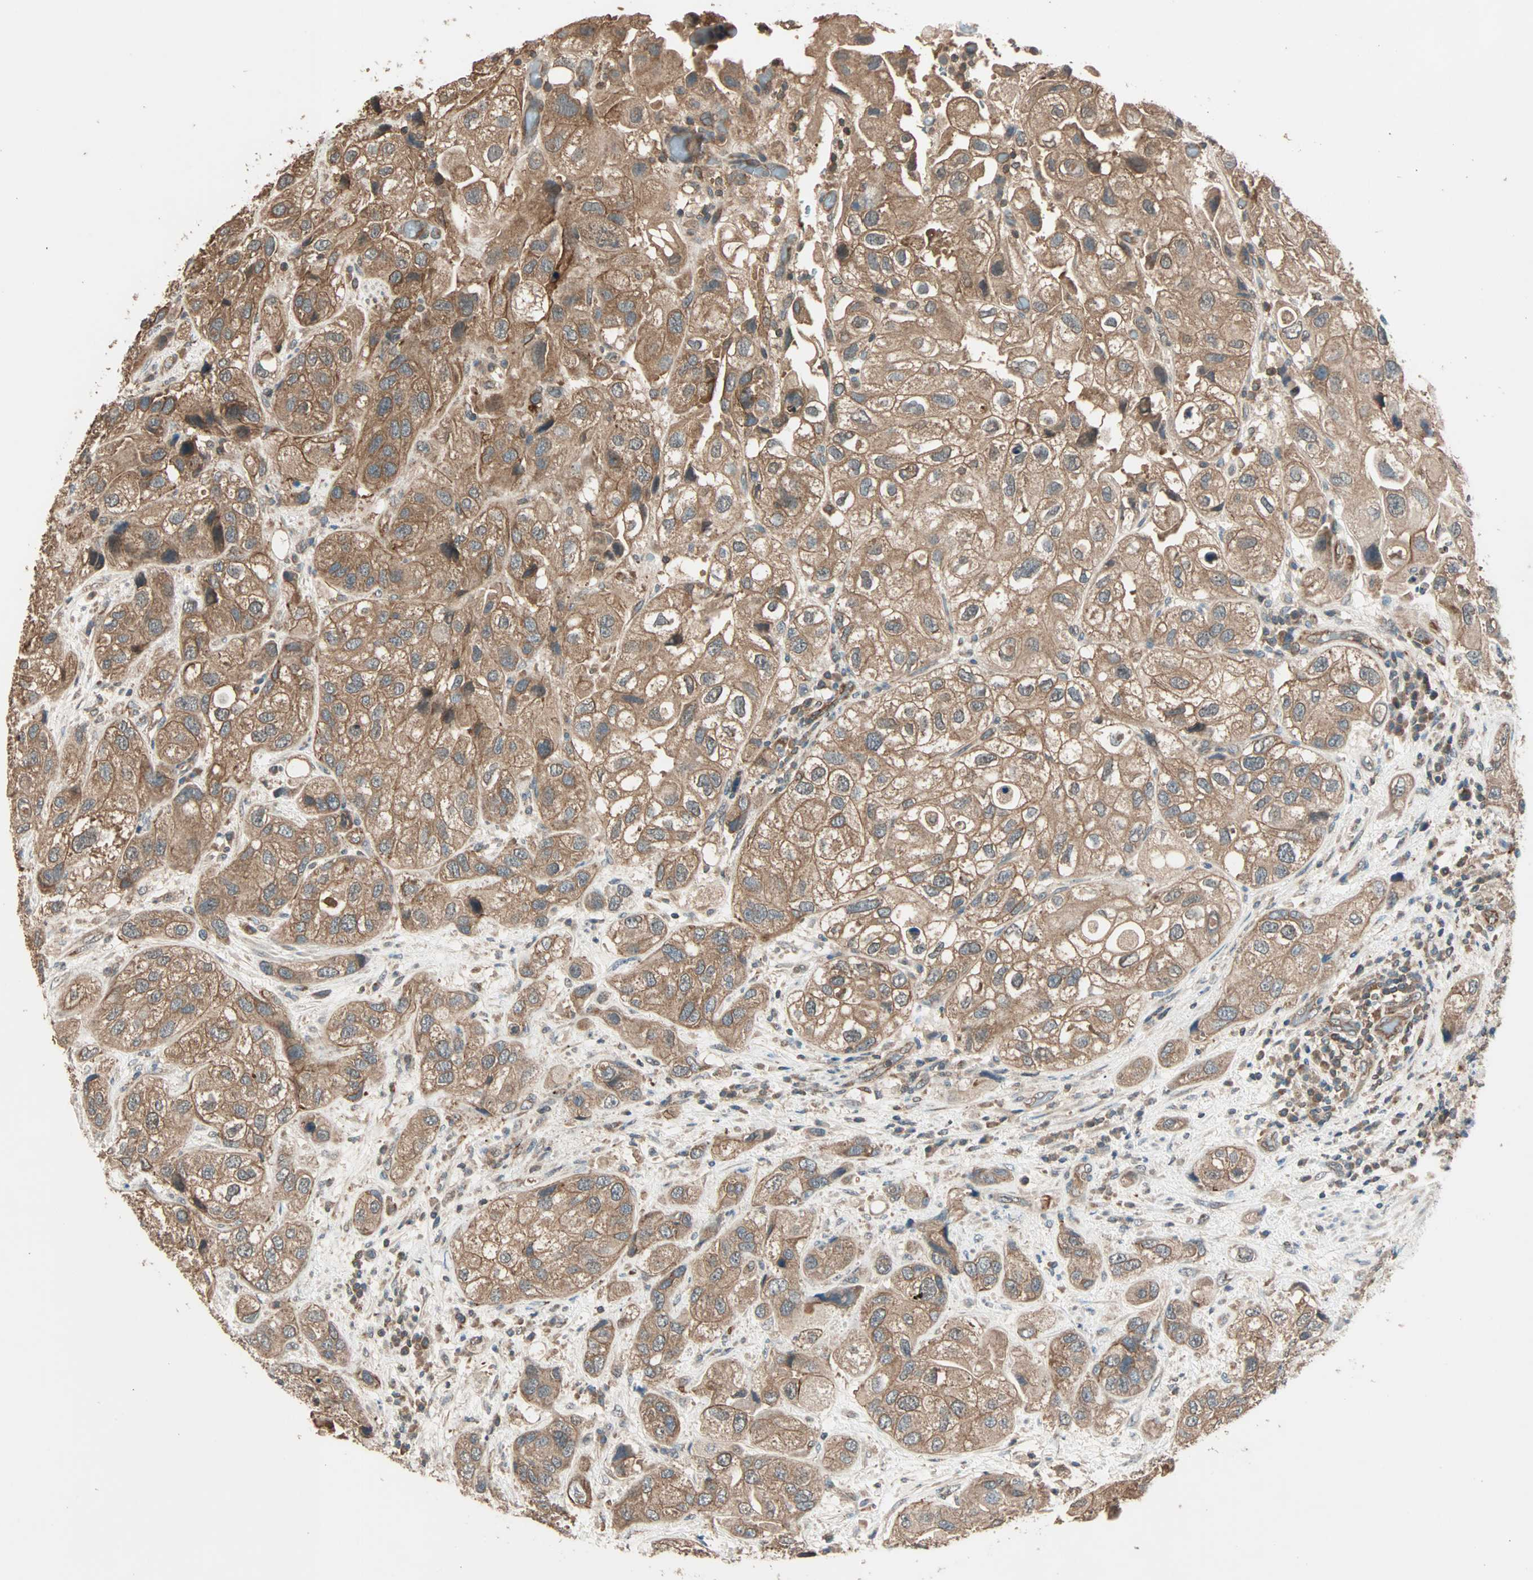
{"staining": {"intensity": "moderate", "quantity": ">75%", "location": "cytoplasmic/membranous"}, "tissue": "urothelial cancer", "cell_type": "Tumor cells", "image_type": "cancer", "snomed": [{"axis": "morphology", "description": "Urothelial carcinoma, High grade"}, {"axis": "topography", "description": "Urinary bladder"}], "caption": "DAB (3,3'-diaminobenzidine) immunohistochemical staining of urothelial cancer demonstrates moderate cytoplasmic/membranous protein expression in about >75% of tumor cells.", "gene": "MAP3K21", "patient": {"sex": "female", "age": 64}}